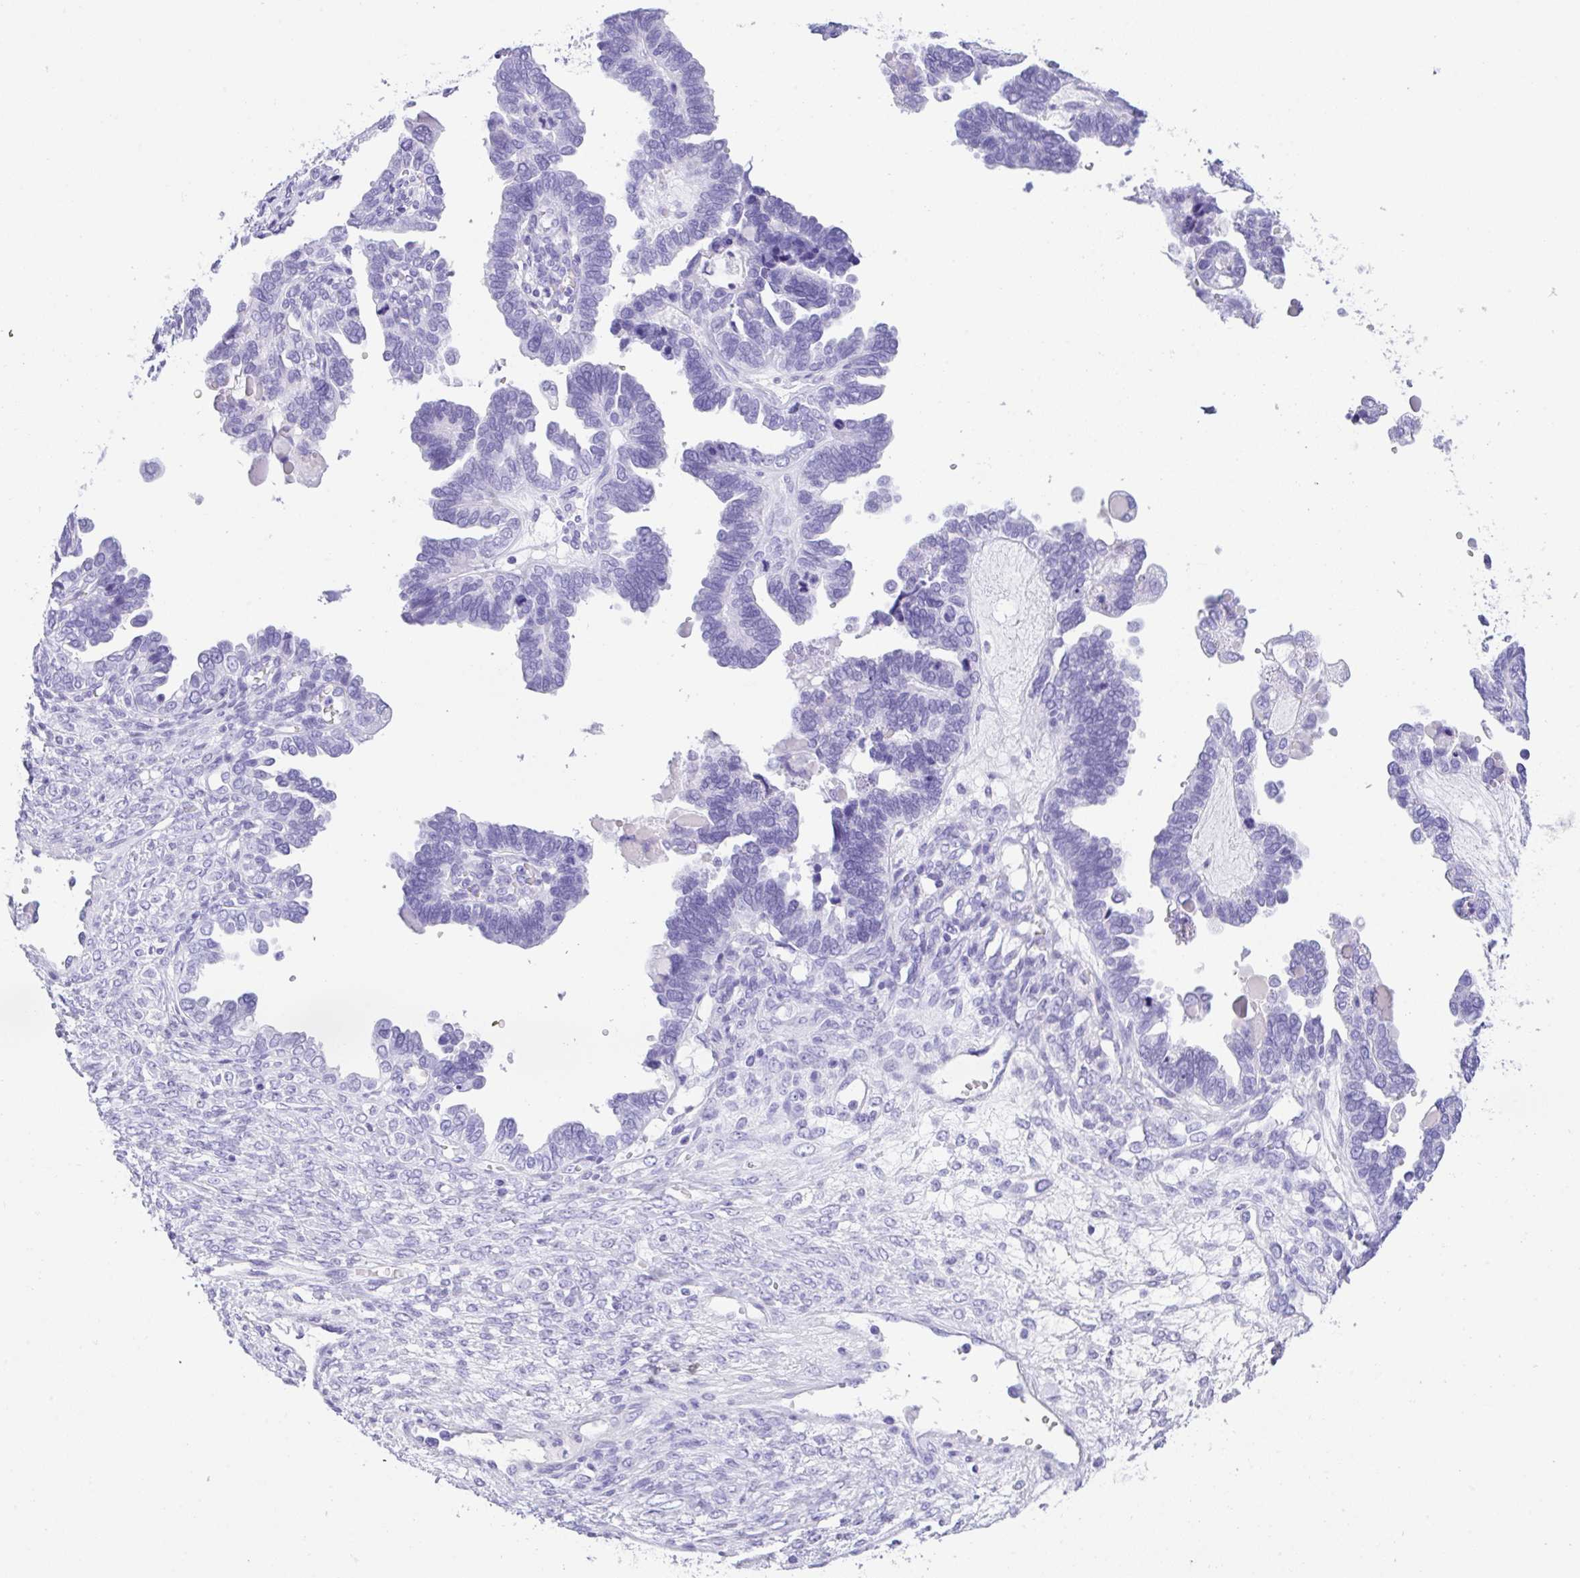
{"staining": {"intensity": "negative", "quantity": "none", "location": "none"}, "tissue": "ovarian cancer", "cell_type": "Tumor cells", "image_type": "cancer", "snomed": [{"axis": "morphology", "description": "Cystadenocarcinoma, serous, NOS"}, {"axis": "topography", "description": "Ovary"}], "caption": "A high-resolution micrograph shows immunohistochemistry staining of ovarian serous cystadenocarcinoma, which demonstrates no significant positivity in tumor cells. Brightfield microscopy of IHC stained with DAB (3,3'-diaminobenzidine) (brown) and hematoxylin (blue), captured at high magnification.", "gene": "CPA1", "patient": {"sex": "female", "age": 51}}